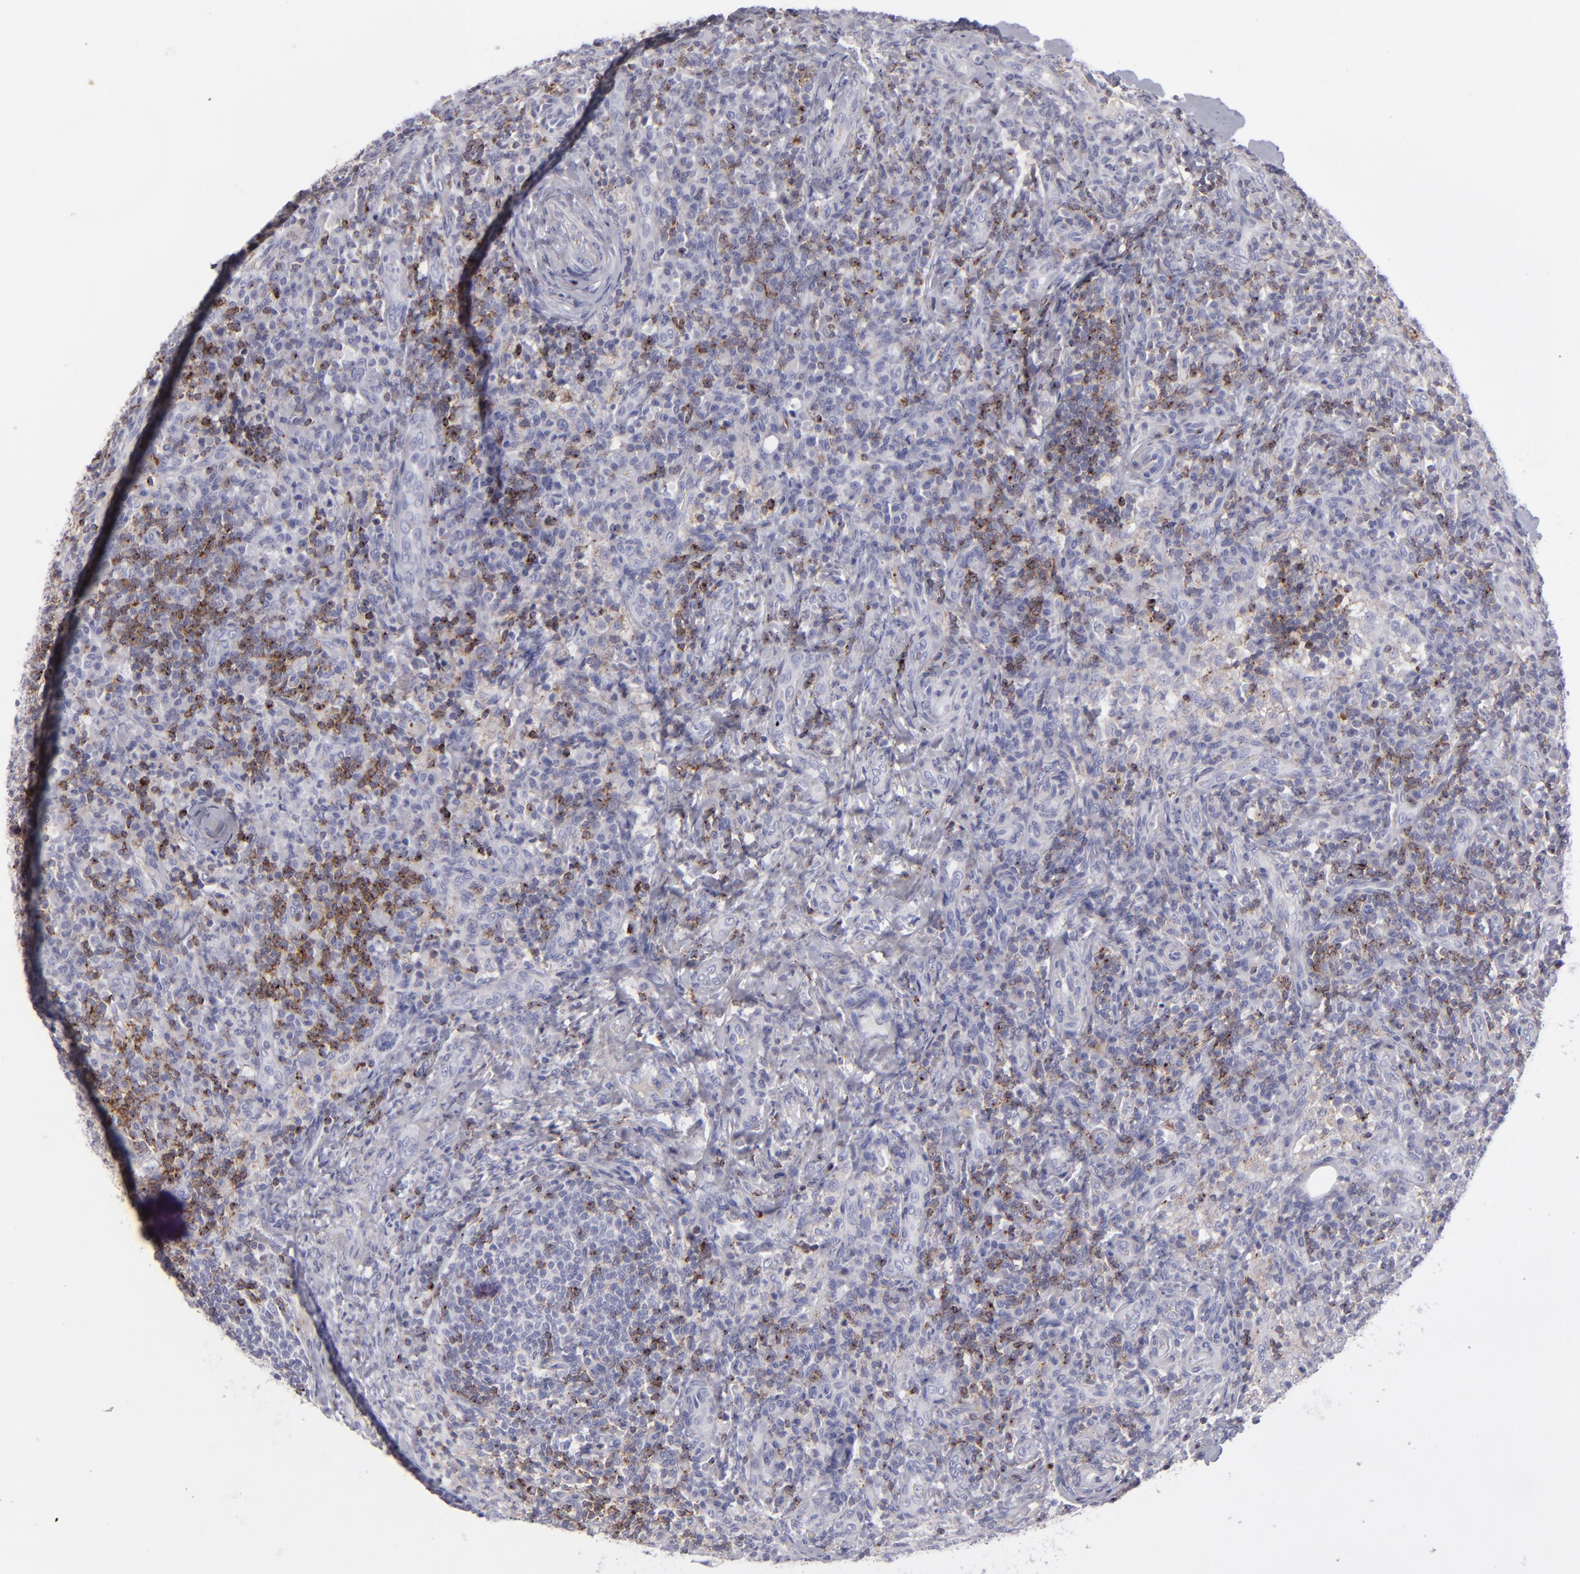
{"staining": {"intensity": "moderate", "quantity": "<25%", "location": "cytoplasmic/membranous"}, "tissue": "lymph node", "cell_type": "Germinal center cells", "image_type": "normal", "snomed": [{"axis": "morphology", "description": "Normal tissue, NOS"}, {"axis": "morphology", "description": "Inflammation, NOS"}, {"axis": "topography", "description": "Lymph node"}], "caption": "This photomicrograph shows normal lymph node stained with IHC to label a protein in brown. The cytoplasmic/membranous of germinal center cells show moderate positivity for the protein. Nuclei are counter-stained blue.", "gene": "CD2", "patient": {"sex": "male", "age": 46}}